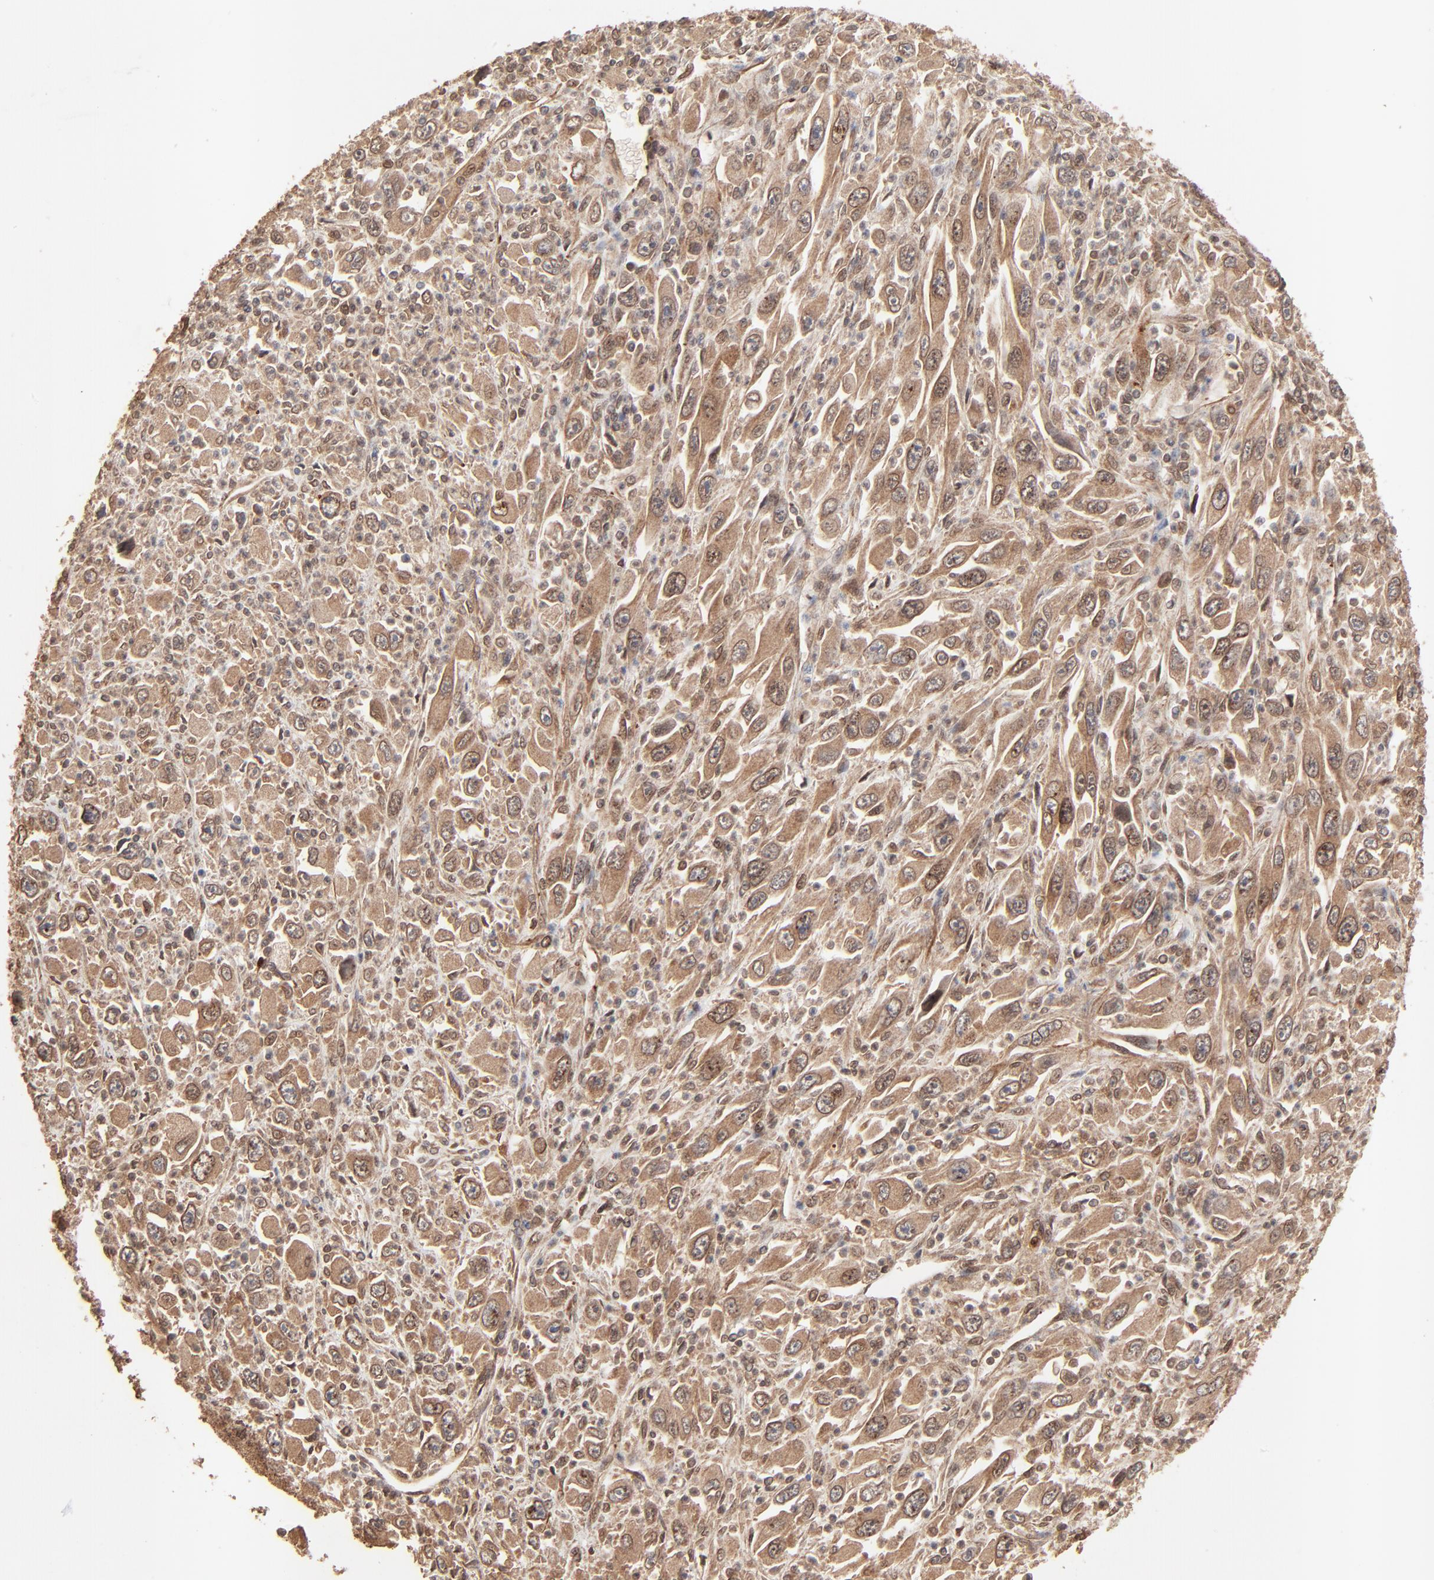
{"staining": {"intensity": "weak", "quantity": ">75%", "location": "cytoplasmic/membranous,nuclear"}, "tissue": "melanoma", "cell_type": "Tumor cells", "image_type": "cancer", "snomed": [{"axis": "morphology", "description": "Malignant melanoma, Metastatic site"}, {"axis": "topography", "description": "Skin"}], "caption": "Immunohistochemical staining of human malignant melanoma (metastatic site) exhibits weak cytoplasmic/membranous and nuclear protein expression in approximately >75% of tumor cells.", "gene": "FAM227A", "patient": {"sex": "female", "age": 56}}